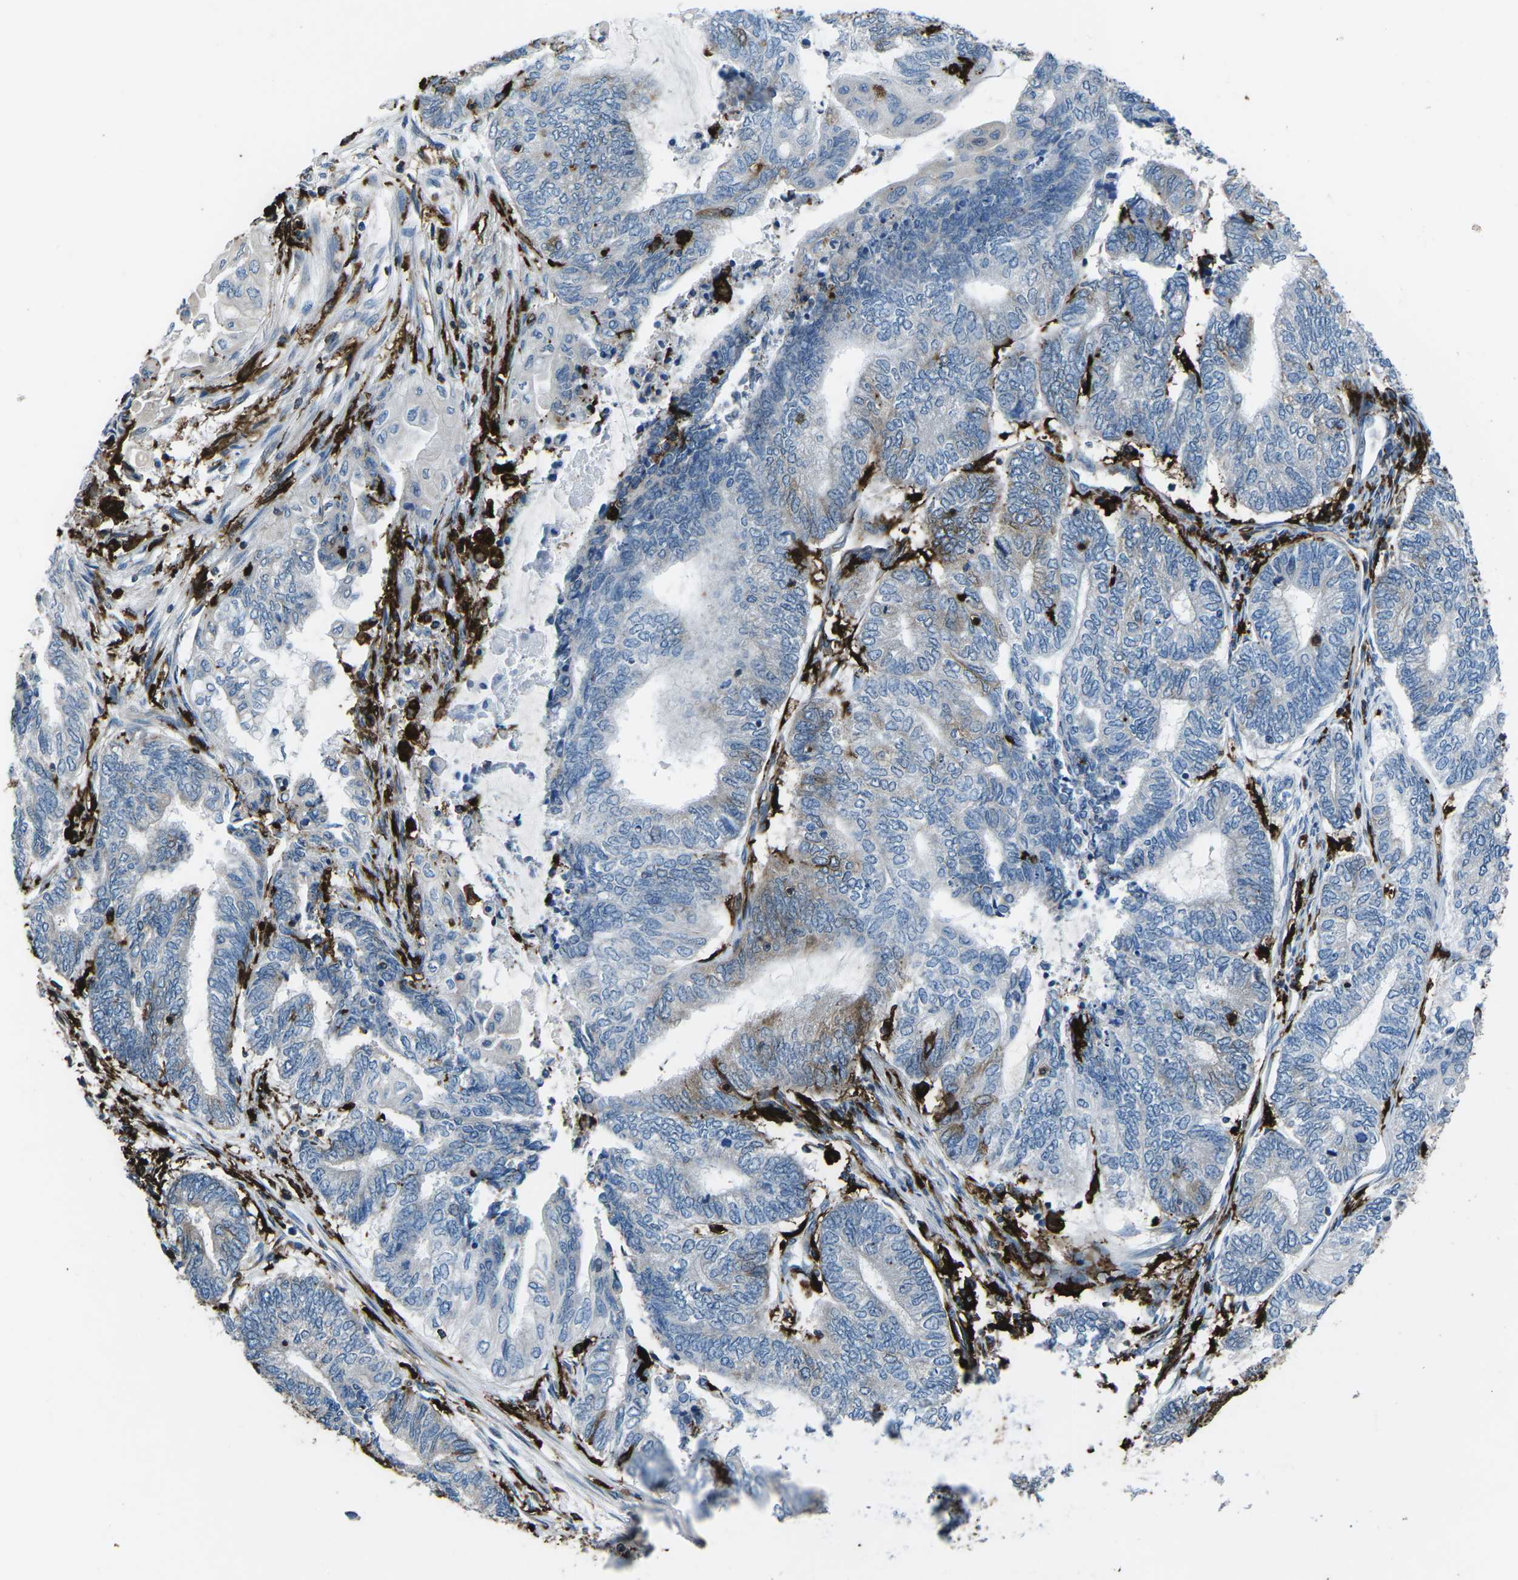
{"staining": {"intensity": "negative", "quantity": "none", "location": "none"}, "tissue": "endometrial cancer", "cell_type": "Tumor cells", "image_type": "cancer", "snomed": [{"axis": "morphology", "description": "Adenocarcinoma, NOS"}, {"axis": "topography", "description": "Uterus"}, {"axis": "topography", "description": "Endometrium"}], "caption": "The immunohistochemistry (IHC) photomicrograph has no significant staining in tumor cells of endometrial adenocarcinoma tissue. (IHC, brightfield microscopy, high magnification).", "gene": "PTPN1", "patient": {"sex": "female", "age": 70}}